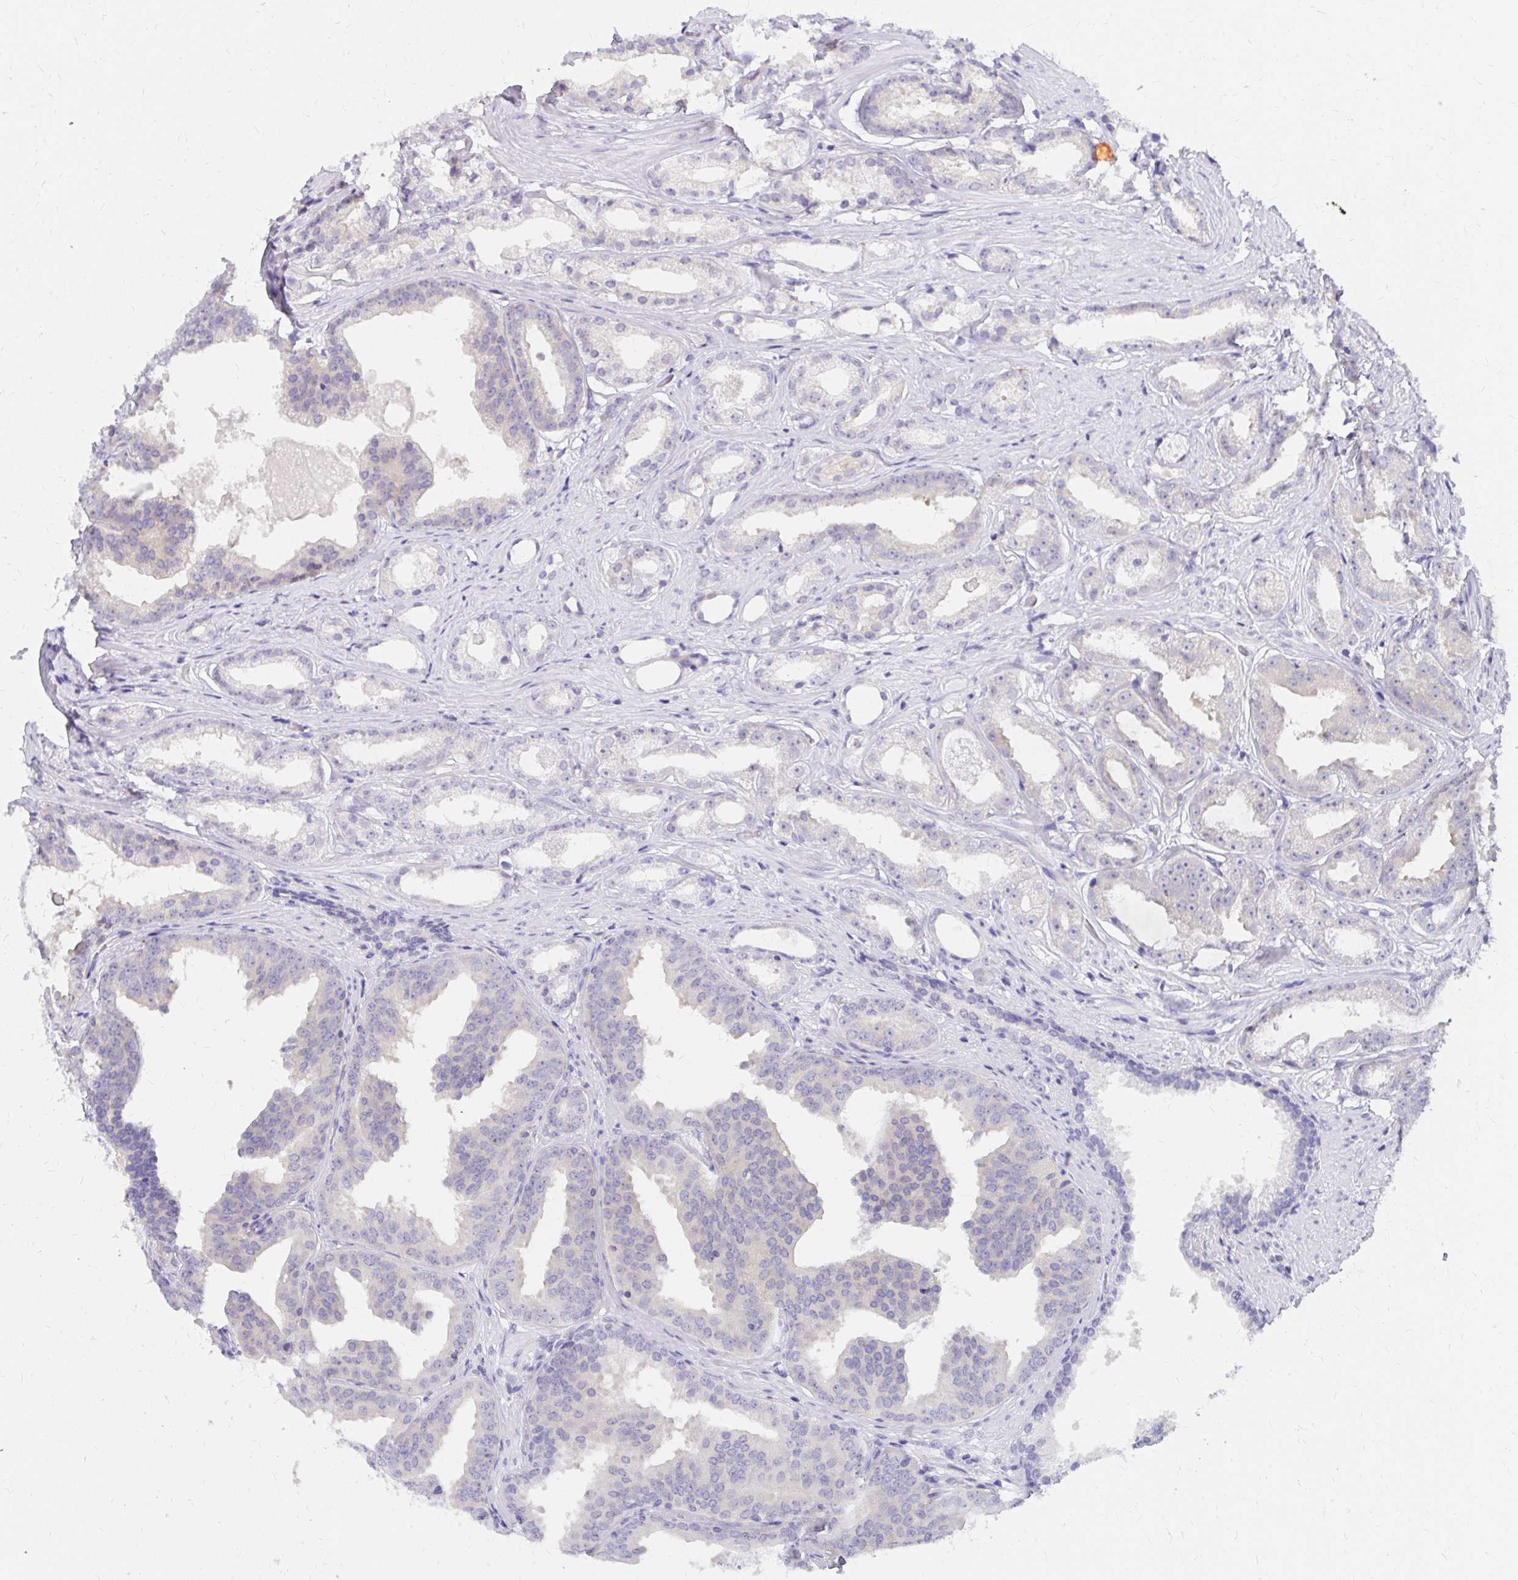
{"staining": {"intensity": "negative", "quantity": "none", "location": "none"}, "tissue": "prostate cancer", "cell_type": "Tumor cells", "image_type": "cancer", "snomed": [{"axis": "morphology", "description": "Adenocarcinoma, Low grade"}, {"axis": "topography", "description": "Prostate"}], "caption": "Immunohistochemical staining of human low-grade adenocarcinoma (prostate) exhibits no significant positivity in tumor cells.", "gene": "C19orf81", "patient": {"sex": "male", "age": 65}}